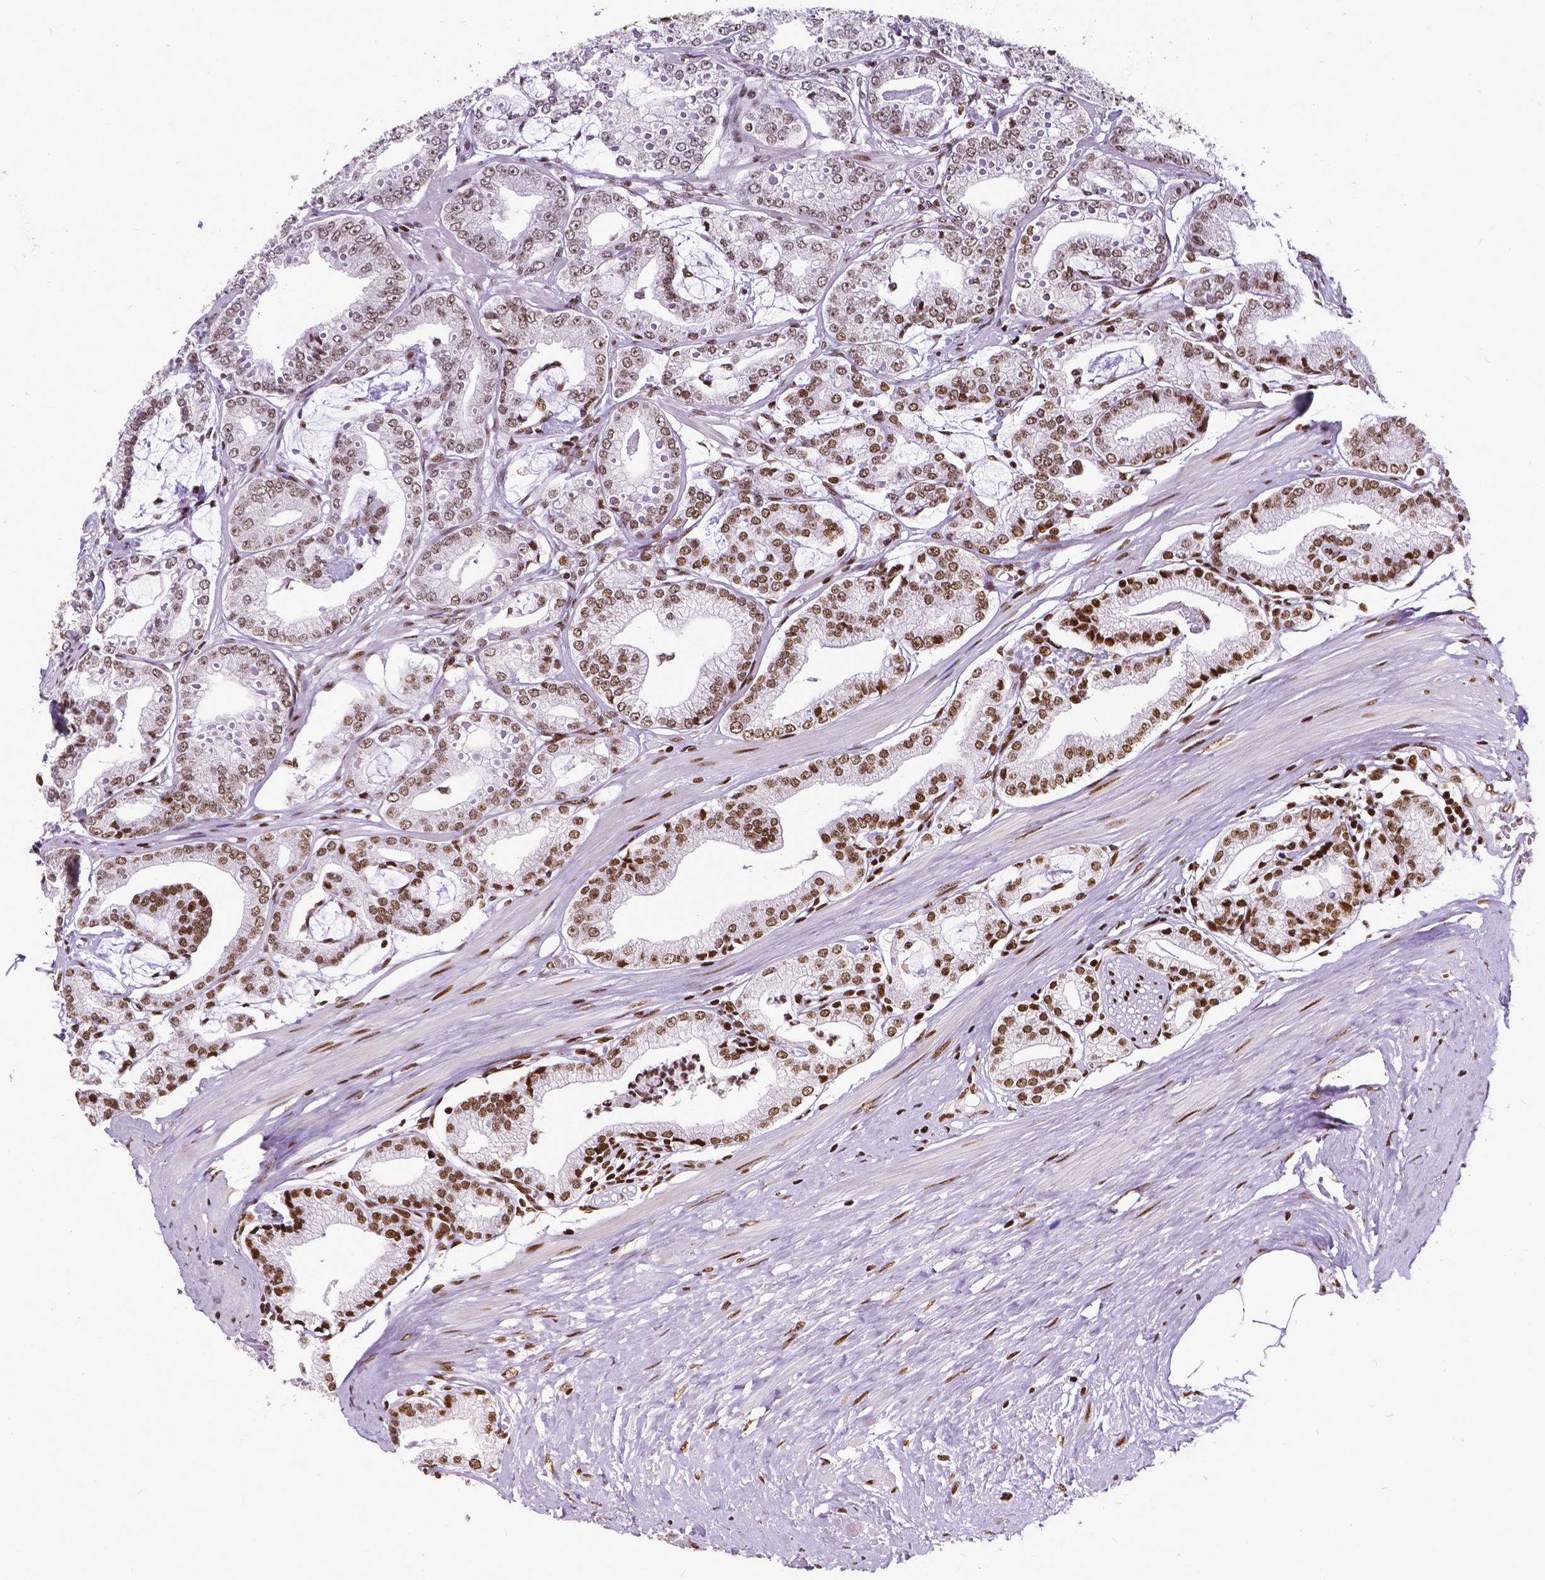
{"staining": {"intensity": "strong", "quantity": "25%-75%", "location": "nuclear"}, "tissue": "prostate cancer", "cell_type": "Tumor cells", "image_type": "cancer", "snomed": [{"axis": "morphology", "description": "Adenocarcinoma, High grade"}, {"axis": "topography", "description": "Prostate"}], "caption": "This micrograph shows immunohistochemistry (IHC) staining of human prostate adenocarcinoma (high-grade), with high strong nuclear staining in about 25%-75% of tumor cells.", "gene": "CTCF", "patient": {"sex": "male", "age": 71}}